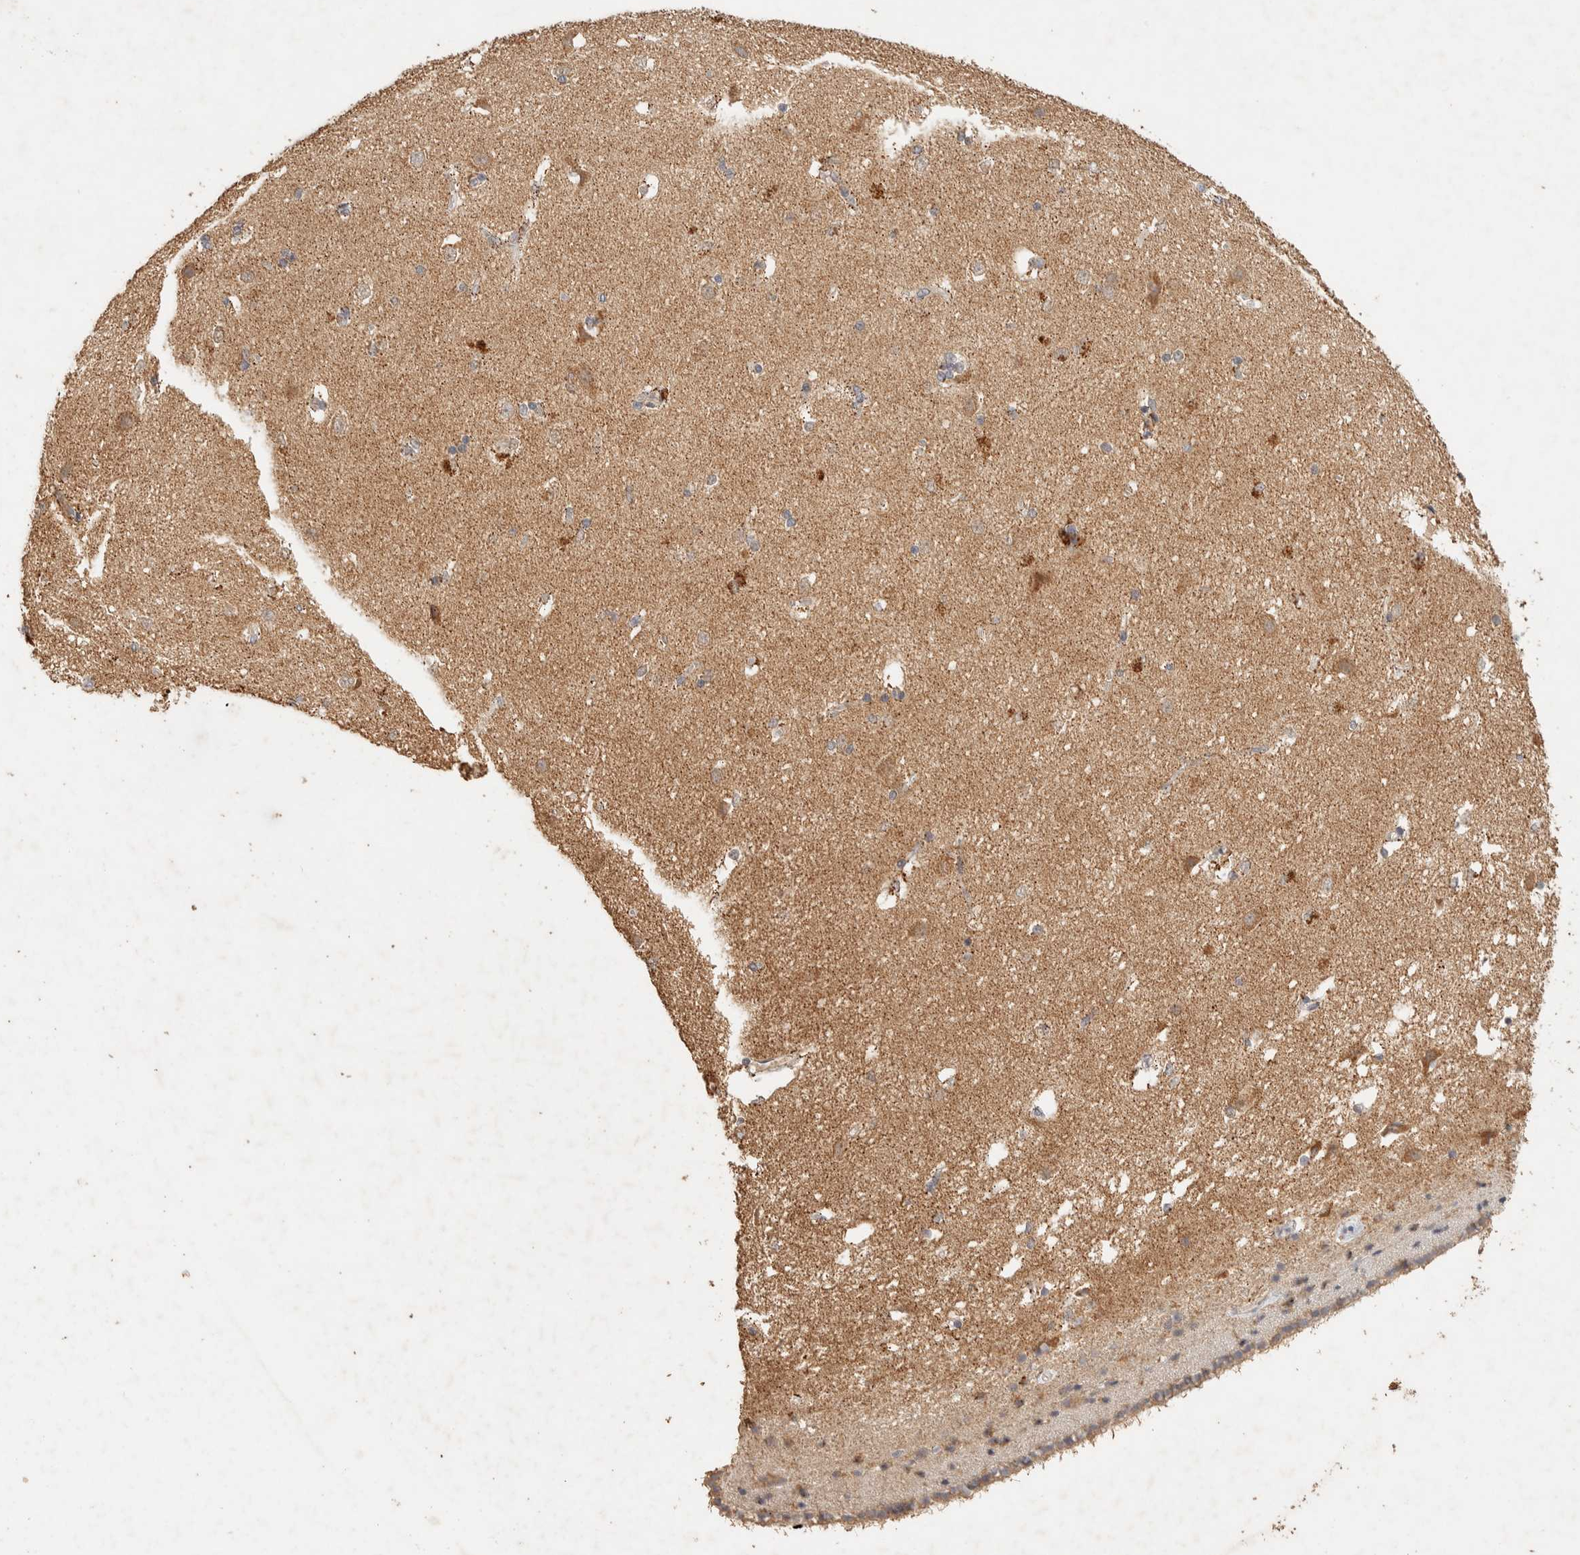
{"staining": {"intensity": "weak", "quantity": ">75%", "location": "cytoplasmic/membranous"}, "tissue": "caudate", "cell_type": "Glial cells", "image_type": "normal", "snomed": [{"axis": "morphology", "description": "Normal tissue, NOS"}, {"axis": "topography", "description": "Lateral ventricle wall"}], "caption": "DAB immunohistochemical staining of unremarkable caudate reveals weak cytoplasmic/membranous protein positivity in approximately >75% of glial cells.", "gene": "ITPA", "patient": {"sex": "female", "age": 19}}